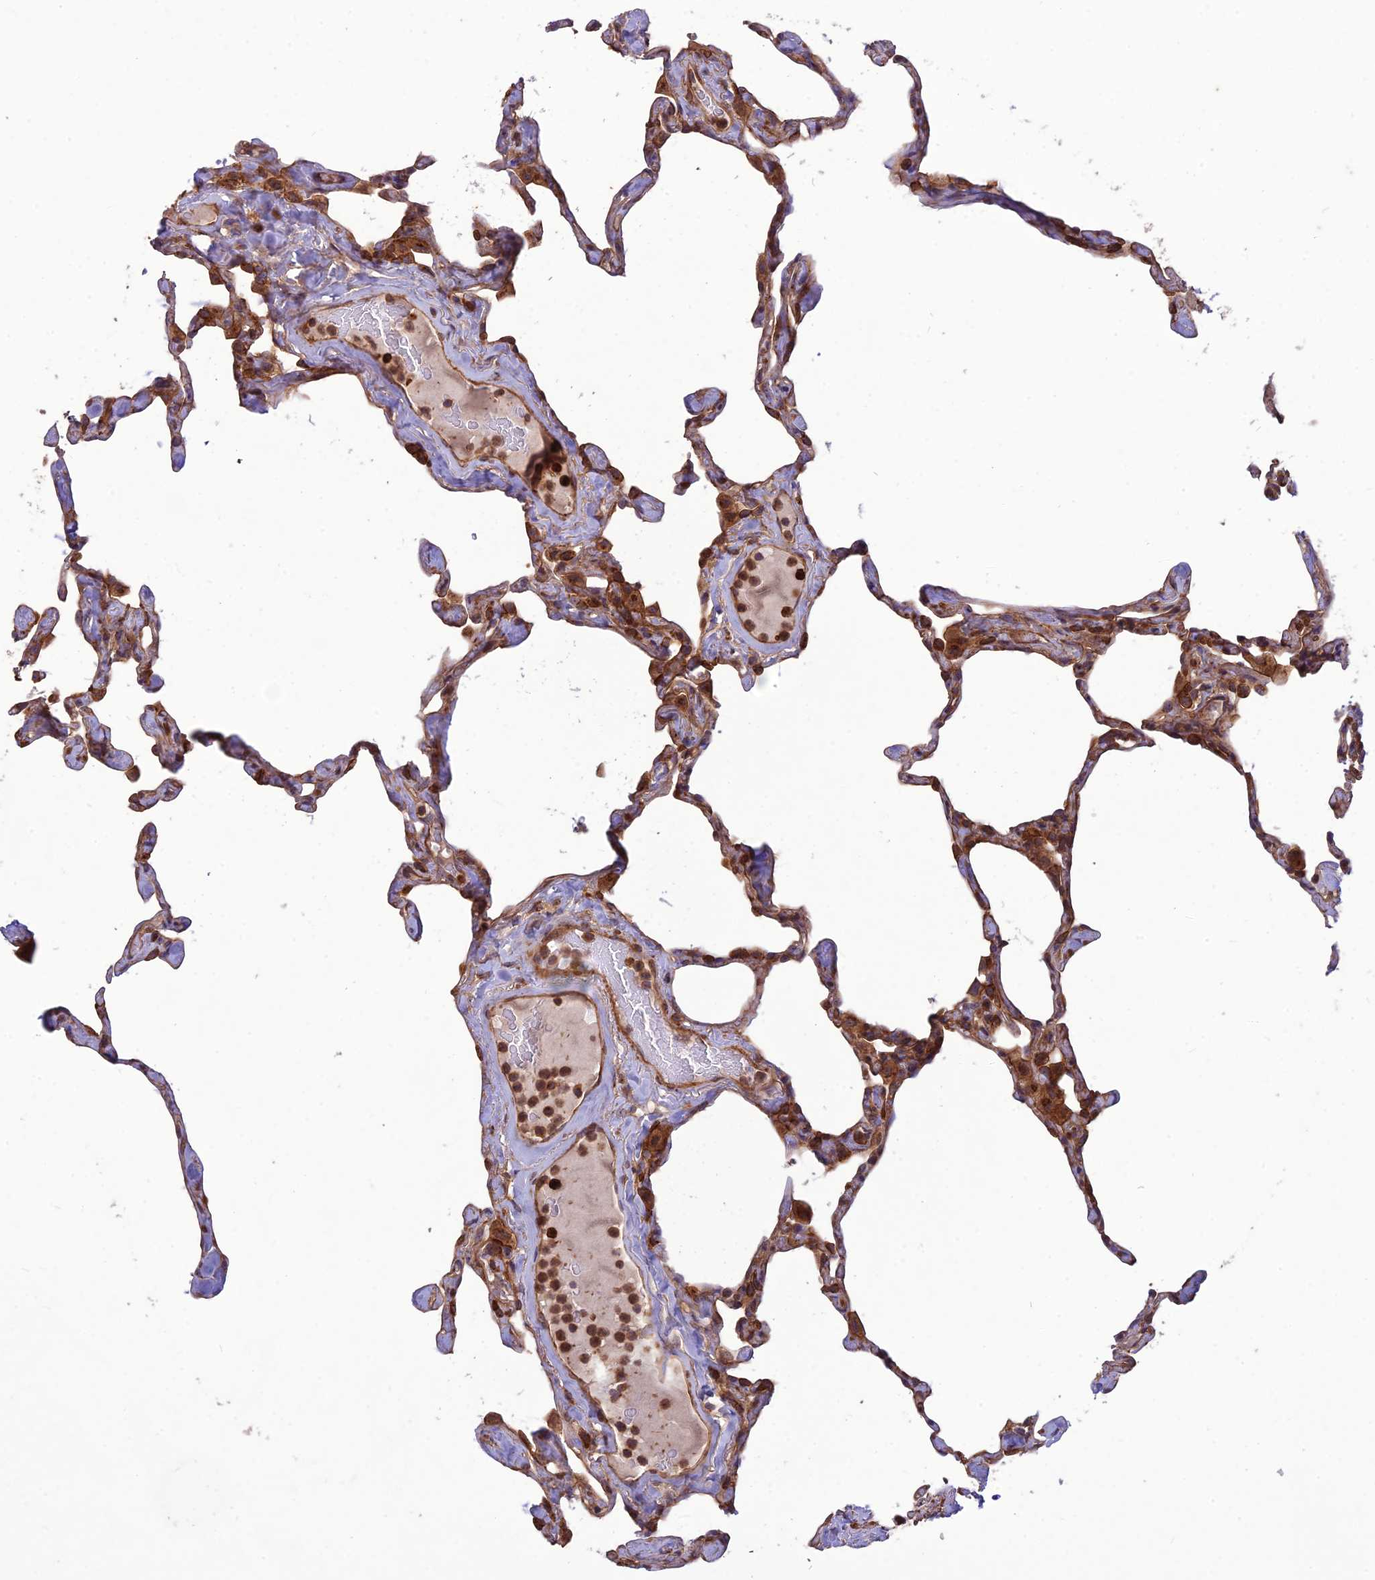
{"staining": {"intensity": "moderate", "quantity": "25%-75%", "location": "cytoplasmic/membranous"}, "tissue": "lung", "cell_type": "Alveolar cells", "image_type": "normal", "snomed": [{"axis": "morphology", "description": "Normal tissue, NOS"}, {"axis": "topography", "description": "Lung"}], "caption": "The photomicrograph demonstrates staining of normal lung, revealing moderate cytoplasmic/membranous protein positivity (brown color) within alveolar cells. (Brightfield microscopy of DAB IHC at high magnification).", "gene": "TMEM131L", "patient": {"sex": "male", "age": 65}}